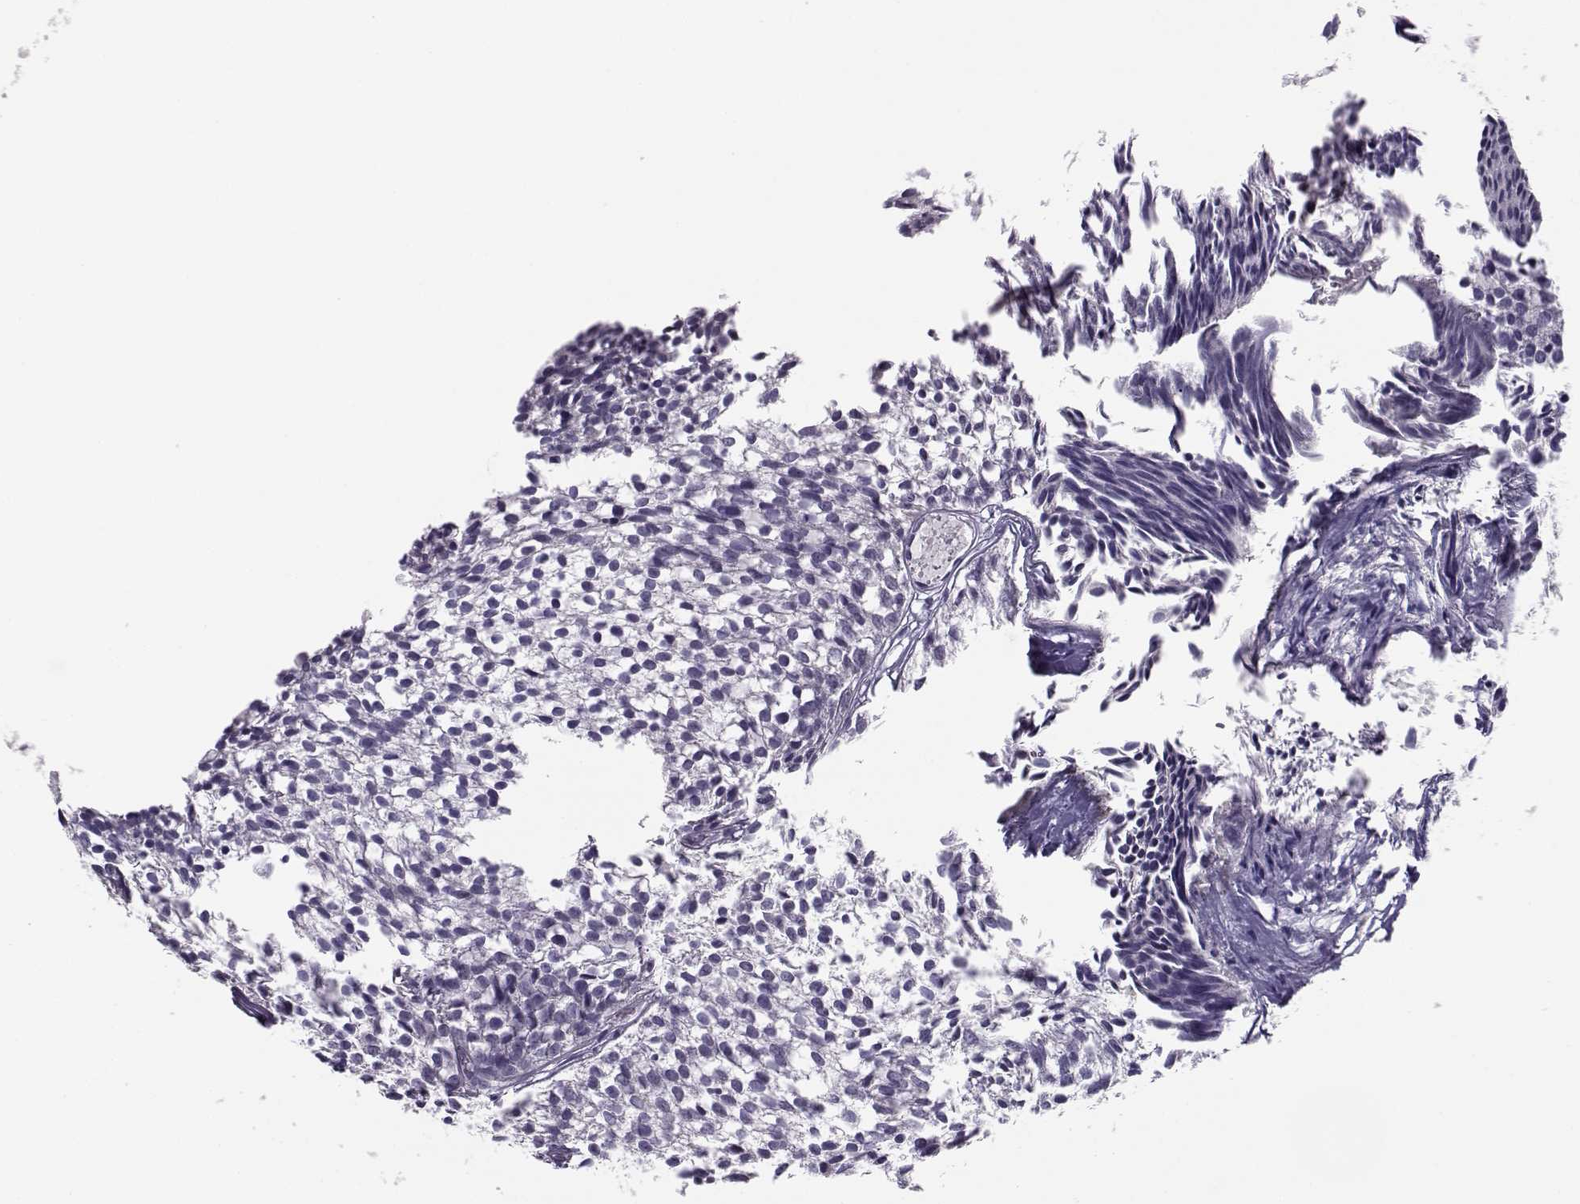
{"staining": {"intensity": "negative", "quantity": "none", "location": "none"}, "tissue": "urothelial cancer", "cell_type": "Tumor cells", "image_type": "cancer", "snomed": [{"axis": "morphology", "description": "Urothelial carcinoma, Low grade"}, {"axis": "topography", "description": "Urinary bladder"}], "caption": "A micrograph of urothelial cancer stained for a protein displays no brown staining in tumor cells. (DAB immunohistochemistry (IHC), high magnification).", "gene": "C16orf86", "patient": {"sex": "male", "age": 63}}